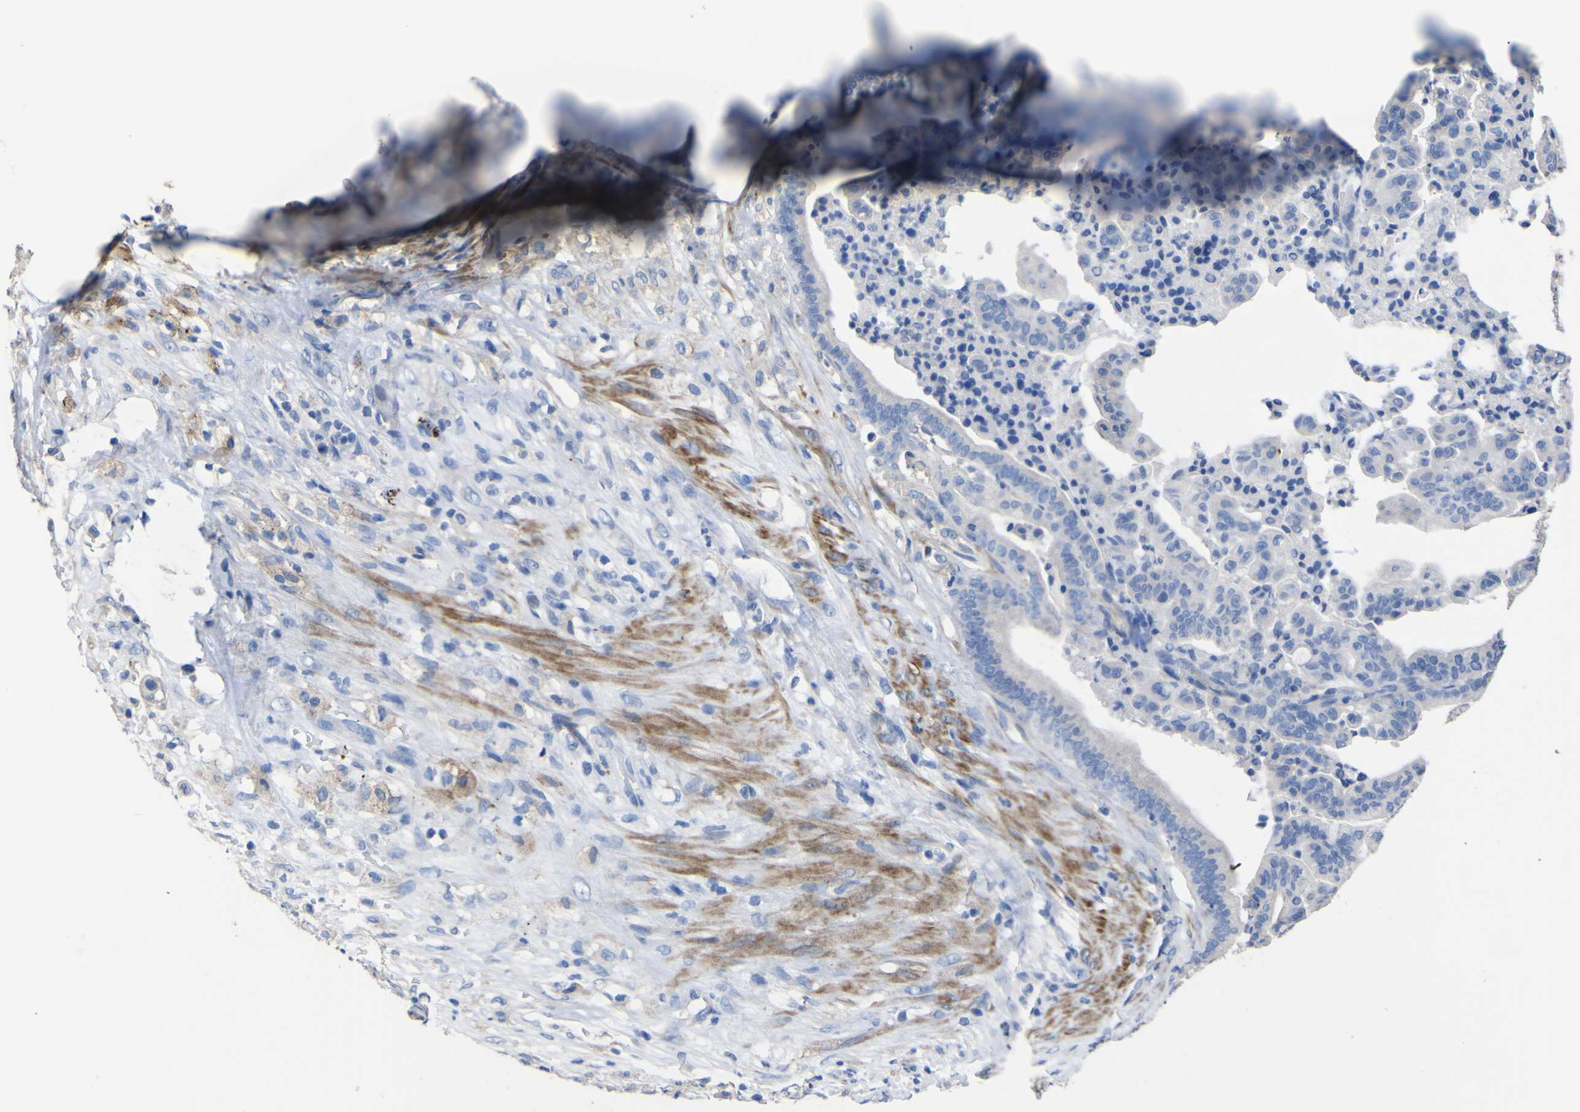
{"staining": {"intensity": "negative", "quantity": "none", "location": "none"}, "tissue": "pancreatic cancer", "cell_type": "Tumor cells", "image_type": "cancer", "snomed": [{"axis": "morphology", "description": "Adenocarcinoma, NOS"}, {"axis": "topography", "description": "Pancreas"}], "caption": "A micrograph of pancreatic adenocarcinoma stained for a protein reveals no brown staining in tumor cells.", "gene": "AGO4", "patient": {"sex": "male", "age": 63}}